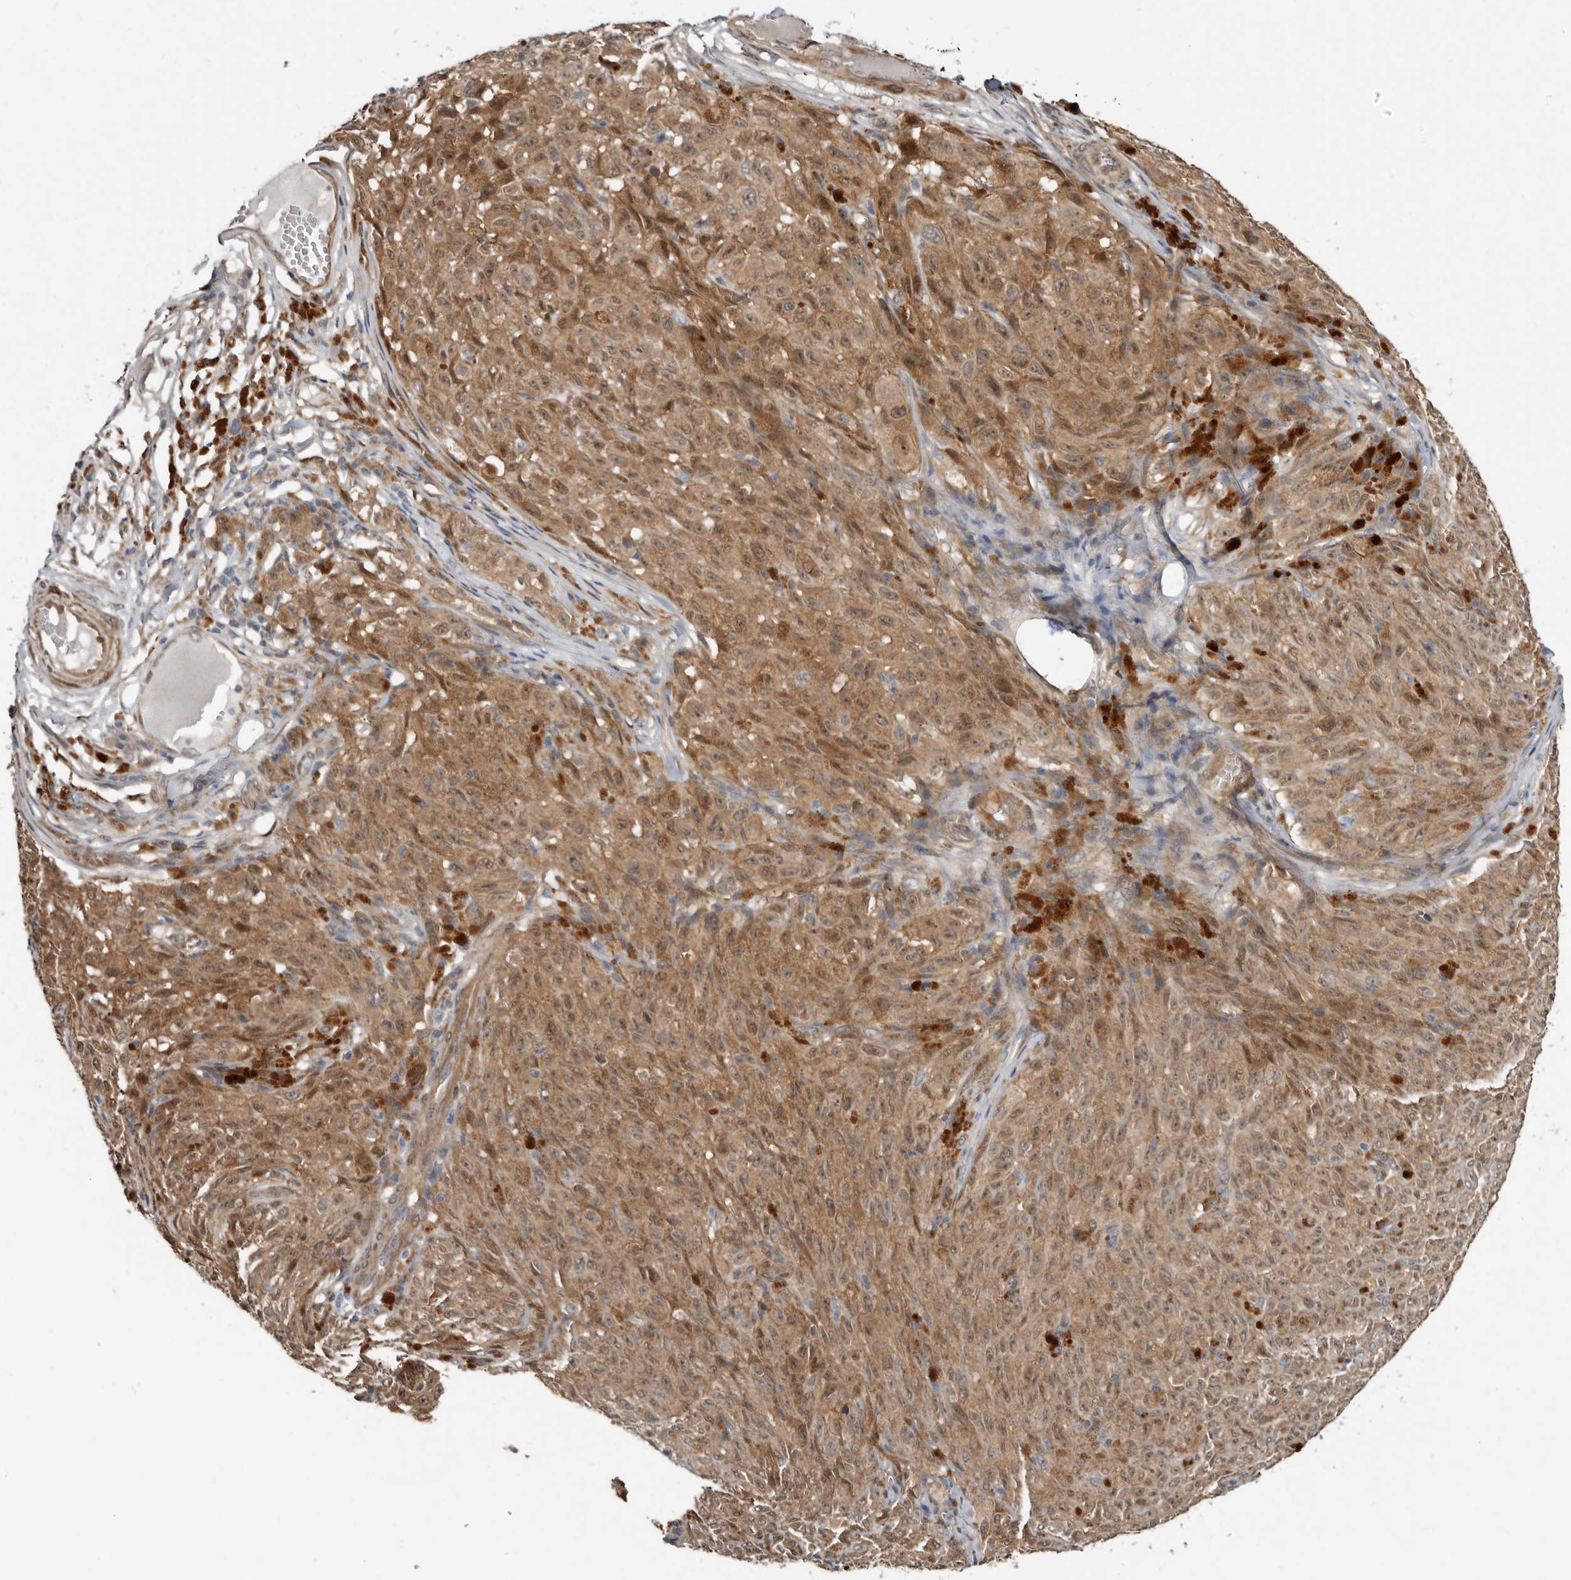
{"staining": {"intensity": "moderate", "quantity": ">75%", "location": "cytoplasmic/membranous"}, "tissue": "melanoma", "cell_type": "Tumor cells", "image_type": "cancer", "snomed": [{"axis": "morphology", "description": "Malignant melanoma, NOS"}, {"axis": "topography", "description": "Skin"}], "caption": "Protein analysis of melanoma tissue exhibits moderate cytoplasmic/membranous expression in approximately >75% of tumor cells.", "gene": "SBDS", "patient": {"sex": "female", "age": 82}}